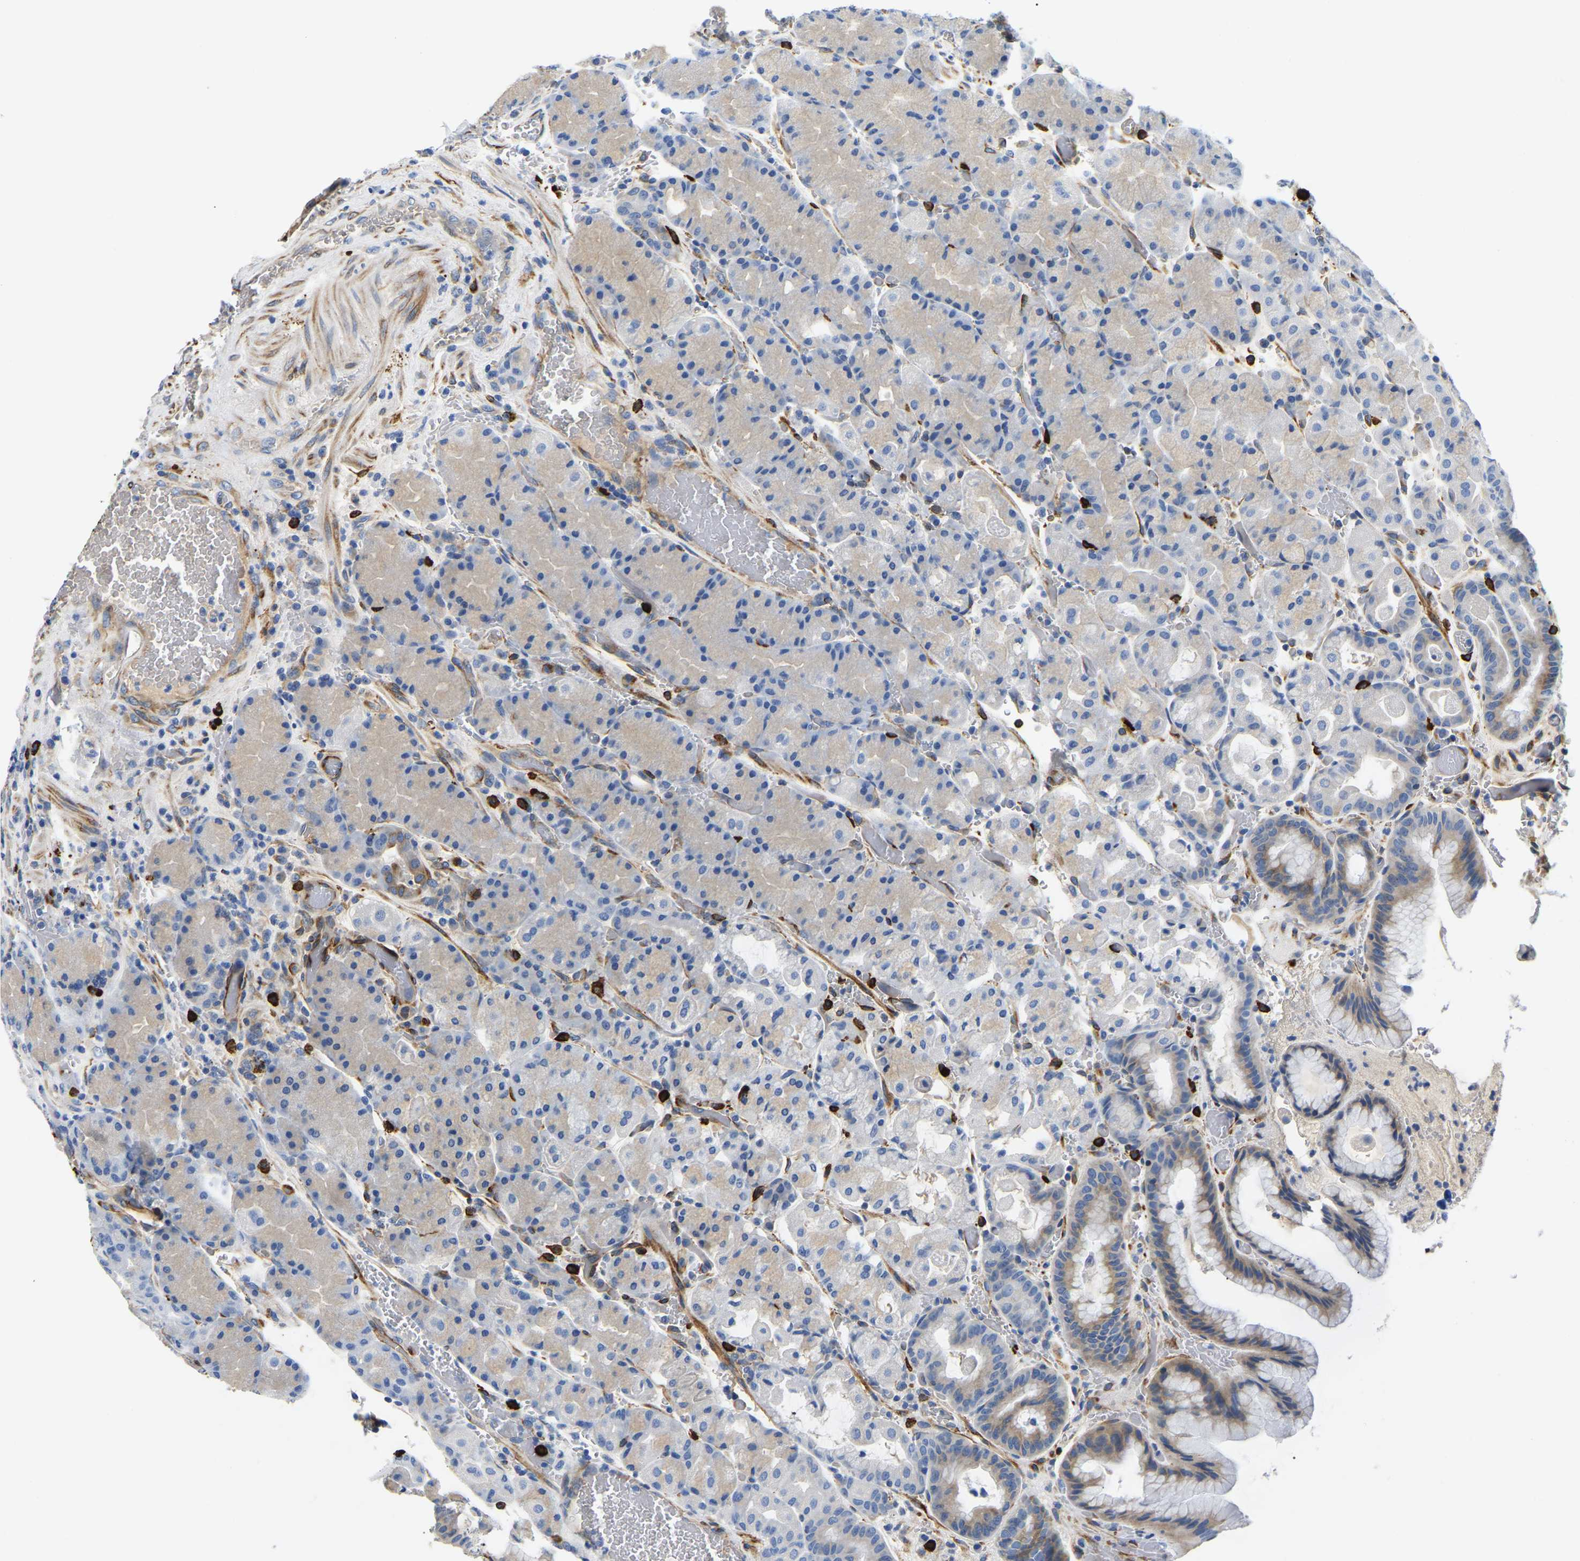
{"staining": {"intensity": "weak", "quantity": "<25%", "location": "cytoplasmic/membranous"}, "tissue": "stomach", "cell_type": "Glandular cells", "image_type": "normal", "snomed": [{"axis": "morphology", "description": "Normal tissue, NOS"}, {"axis": "morphology", "description": "Carcinoid, malignant, NOS"}, {"axis": "topography", "description": "Stomach, upper"}], "caption": "Stomach stained for a protein using immunohistochemistry shows no positivity glandular cells.", "gene": "DUSP8", "patient": {"sex": "male", "age": 39}}